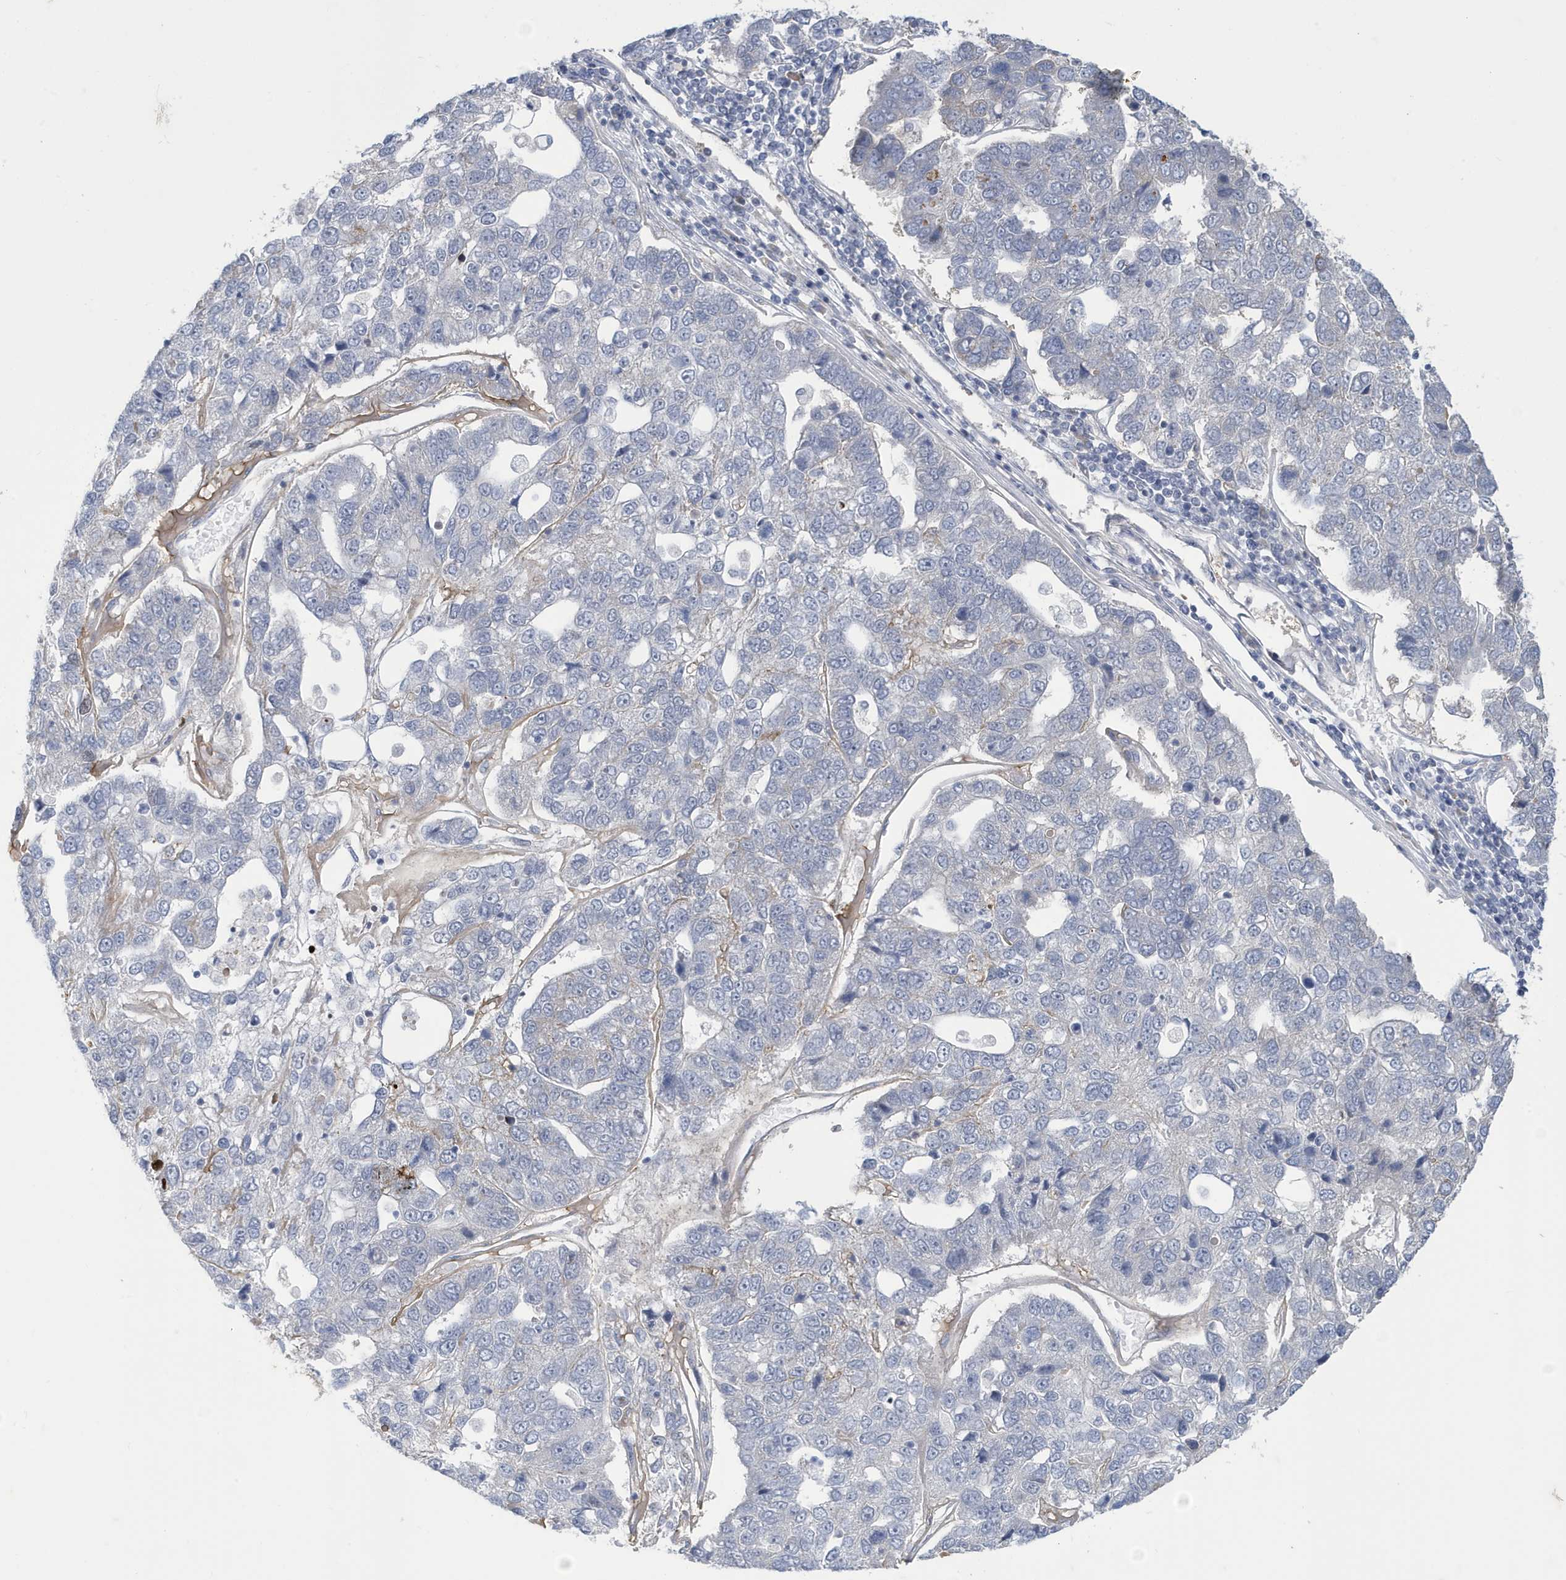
{"staining": {"intensity": "negative", "quantity": "none", "location": "none"}, "tissue": "pancreatic cancer", "cell_type": "Tumor cells", "image_type": "cancer", "snomed": [{"axis": "morphology", "description": "Adenocarcinoma, NOS"}, {"axis": "topography", "description": "Pancreas"}], "caption": "The IHC photomicrograph has no significant expression in tumor cells of pancreatic adenocarcinoma tissue.", "gene": "ZNF654", "patient": {"sex": "female", "age": 61}}